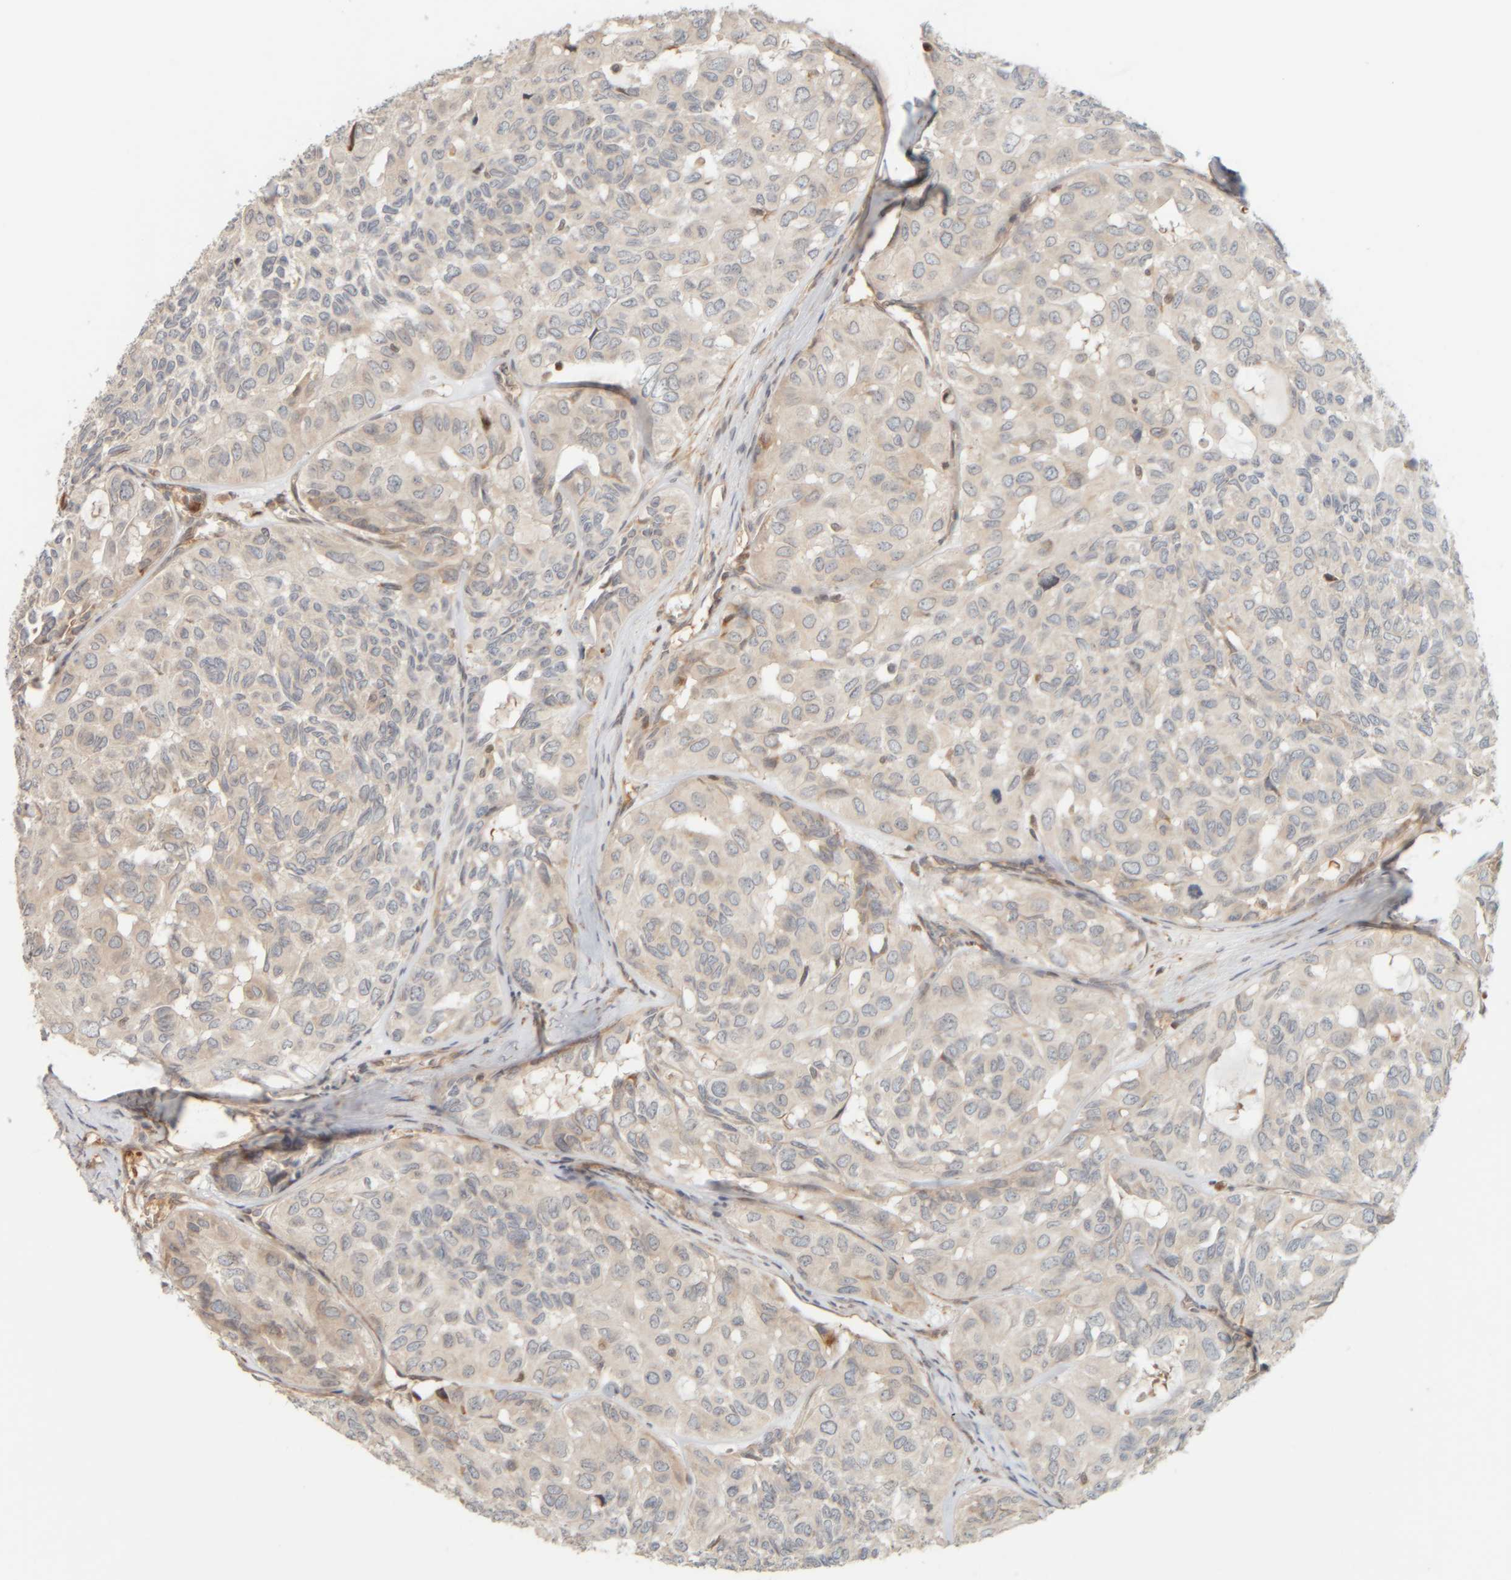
{"staining": {"intensity": "moderate", "quantity": "<25%", "location": "cytoplasmic/membranous"}, "tissue": "head and neck cancer", "cell_type": "Tumor cells", "image_type": "cancer", "snomed": [{"axis": "morphology", "description": "Adenocarcinoma, NOS"}, {"axis": "topography", "description": "Salivary gland, NOS"}, {"axis": "topography", "description": "Head-Neck"}], "caption": "Brown immunohistochemical staining in human head and neck cancer (adenocarcinoma) shows moderate cytoplasmic/membranous expression in approximately <25% of tumor cells.", "gene": "PTGES3L-AARSD1", "patient": {"sex": "female", "age": 76}}